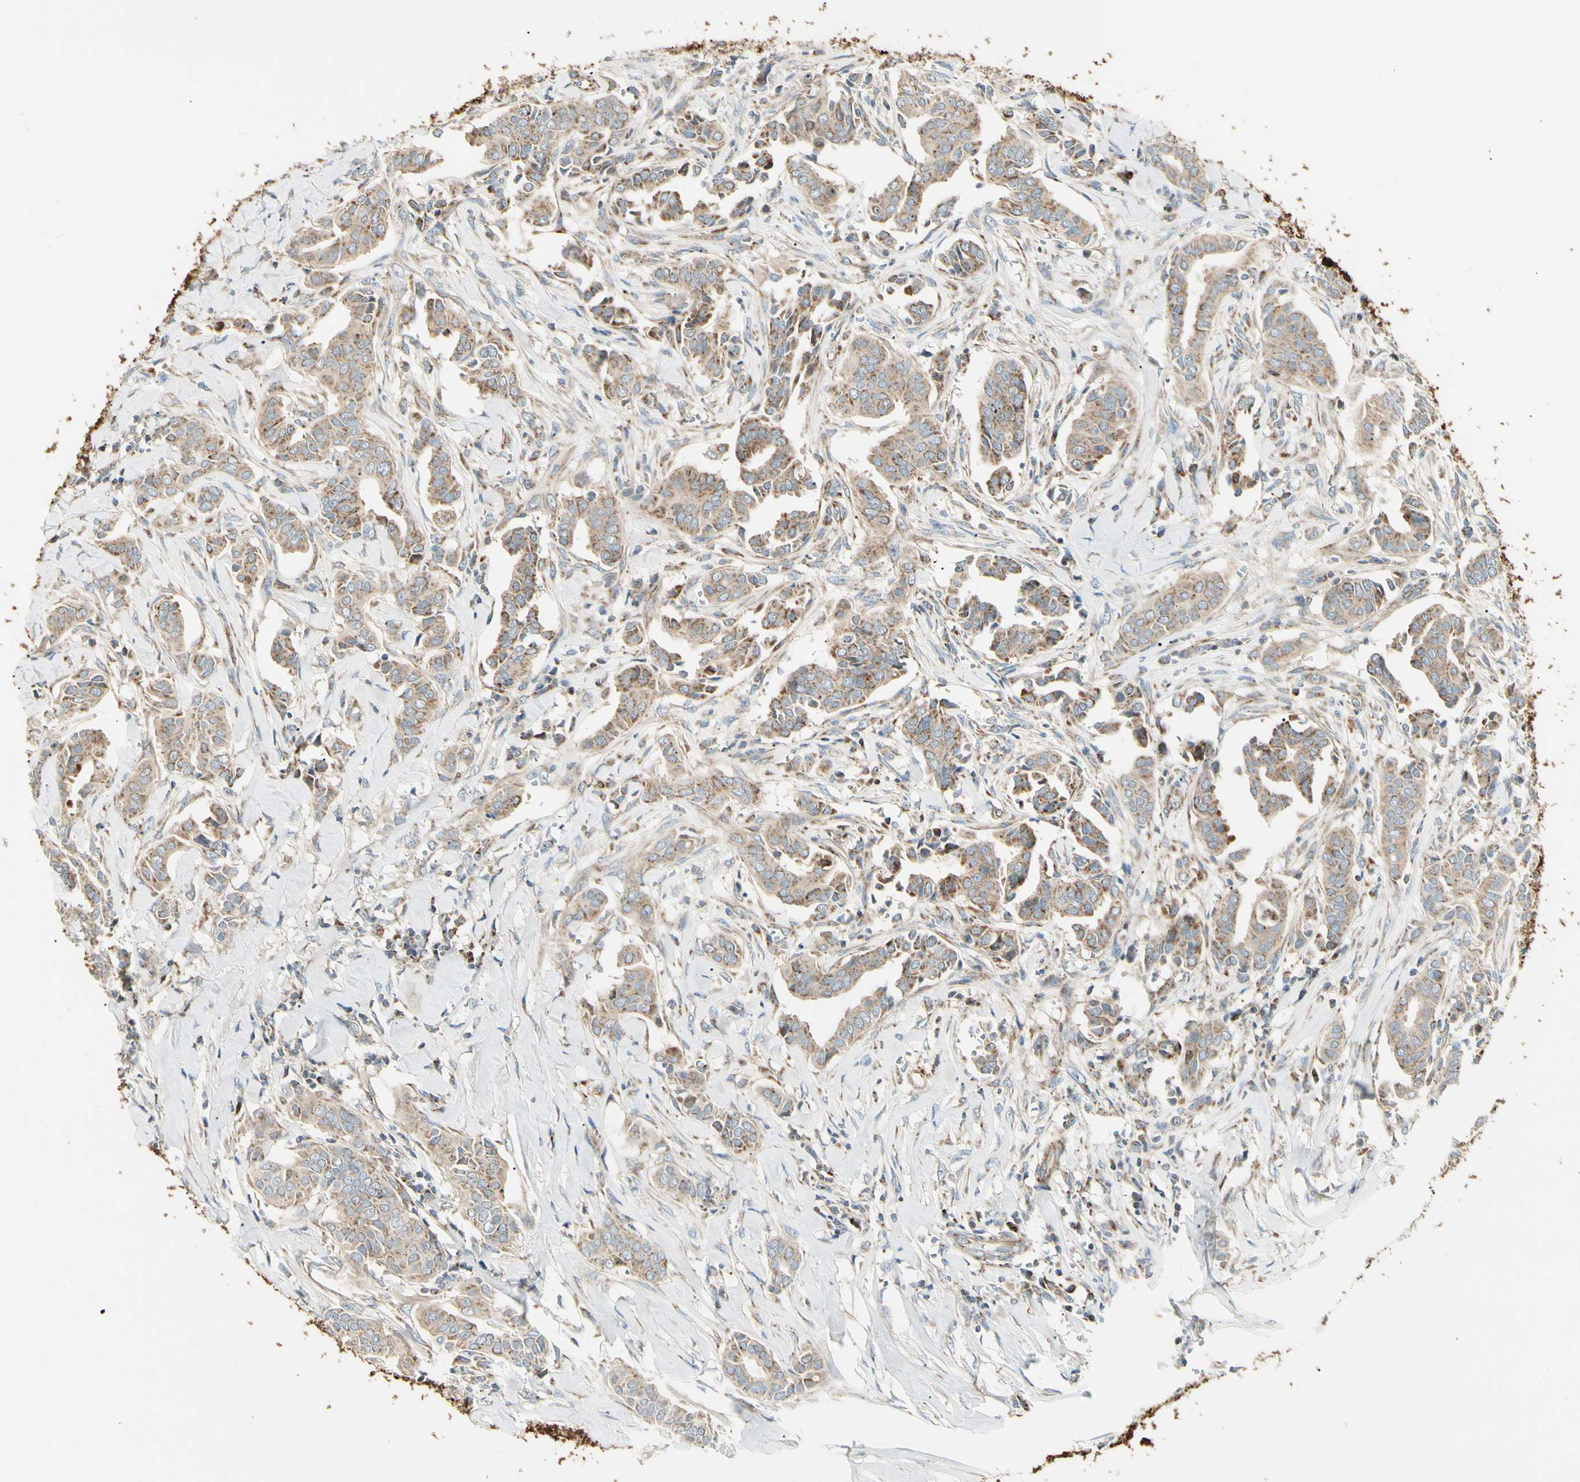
{"staining": {"intensity": "weak", "quantity": ">75%", "location": "cytoplasmic/membranous"}, "tissue": "head and neck cancer", "cell_type": "Tumor cells", "image_type": "cancer", "snomed": [{"axis": "morphology", "description": "Adenocarcinoma, NOS"}, {"axis": "topography", "description": "Salivary gland"}, {"axis": "topography", "description": "Head-Neck"}], "caption": "Immunohistochemical staining of human head and neck cancer exhibits low levels of weak cytoplasmic/membranous protein positivity in about >75% of tumor cells.", "gene": "TBC1D10A", "patient": {"sex": "female", "age": 59}}